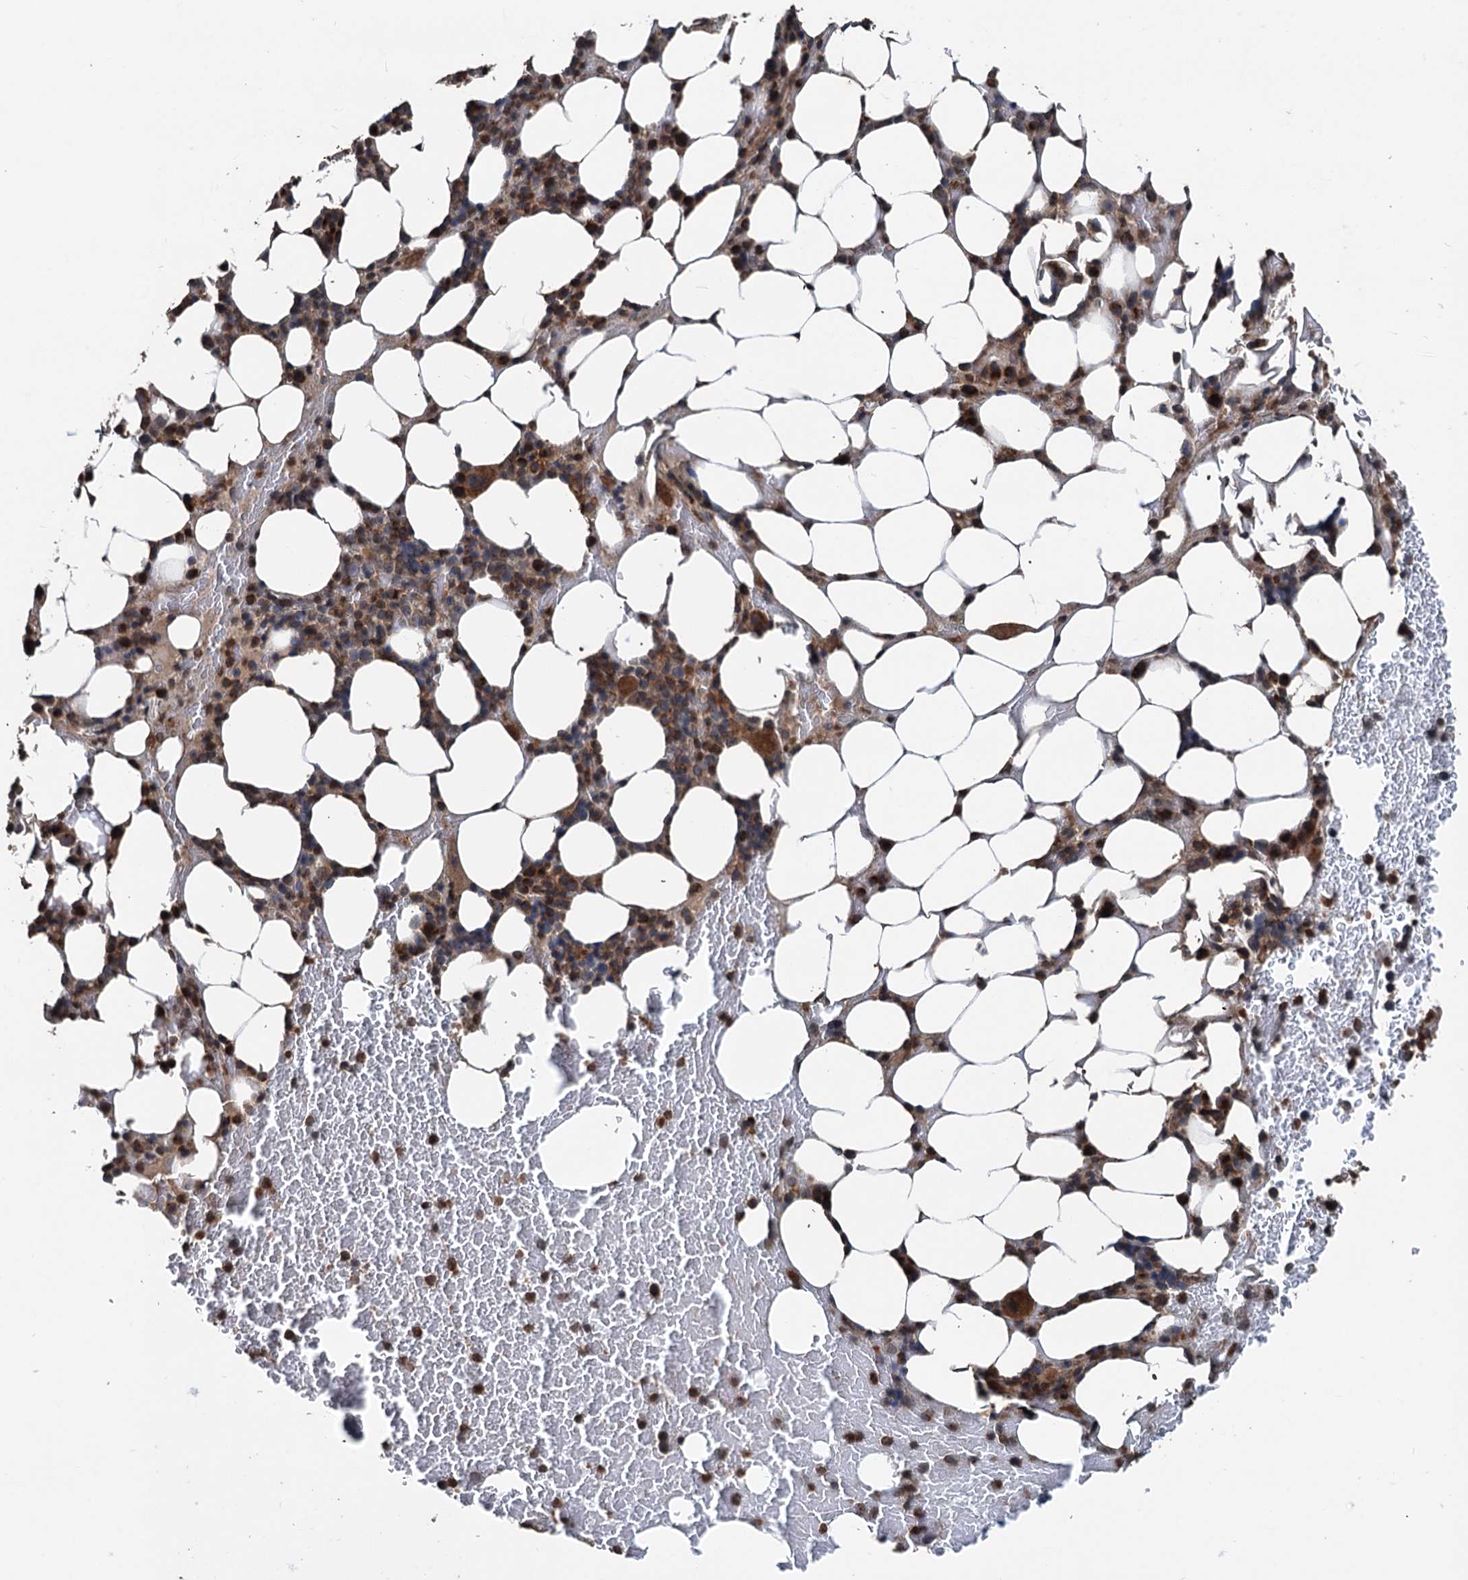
{"staining": {"intensity": "strong", "quantity": "25%-75%", "location": "cytoplasmic/membranous"}, "tissue": "bone marrow", "cell_type": "Hematopoietic cells", "image_type": "normal", "snomed": [{"axis": "morphology", "description": "Normal tissue, NOS"}, {"axis": "topography", "description": "Bone marrow"}], "caption": "Brown immunohistochemical staining in normal bone marrow demonstrates strong cytoplasmic/membranous positivity in approximately 25%-75% of hematopoietic cells.", "gene": "N4BP2L2", "patient": {"sex": "male", "age": 78}}